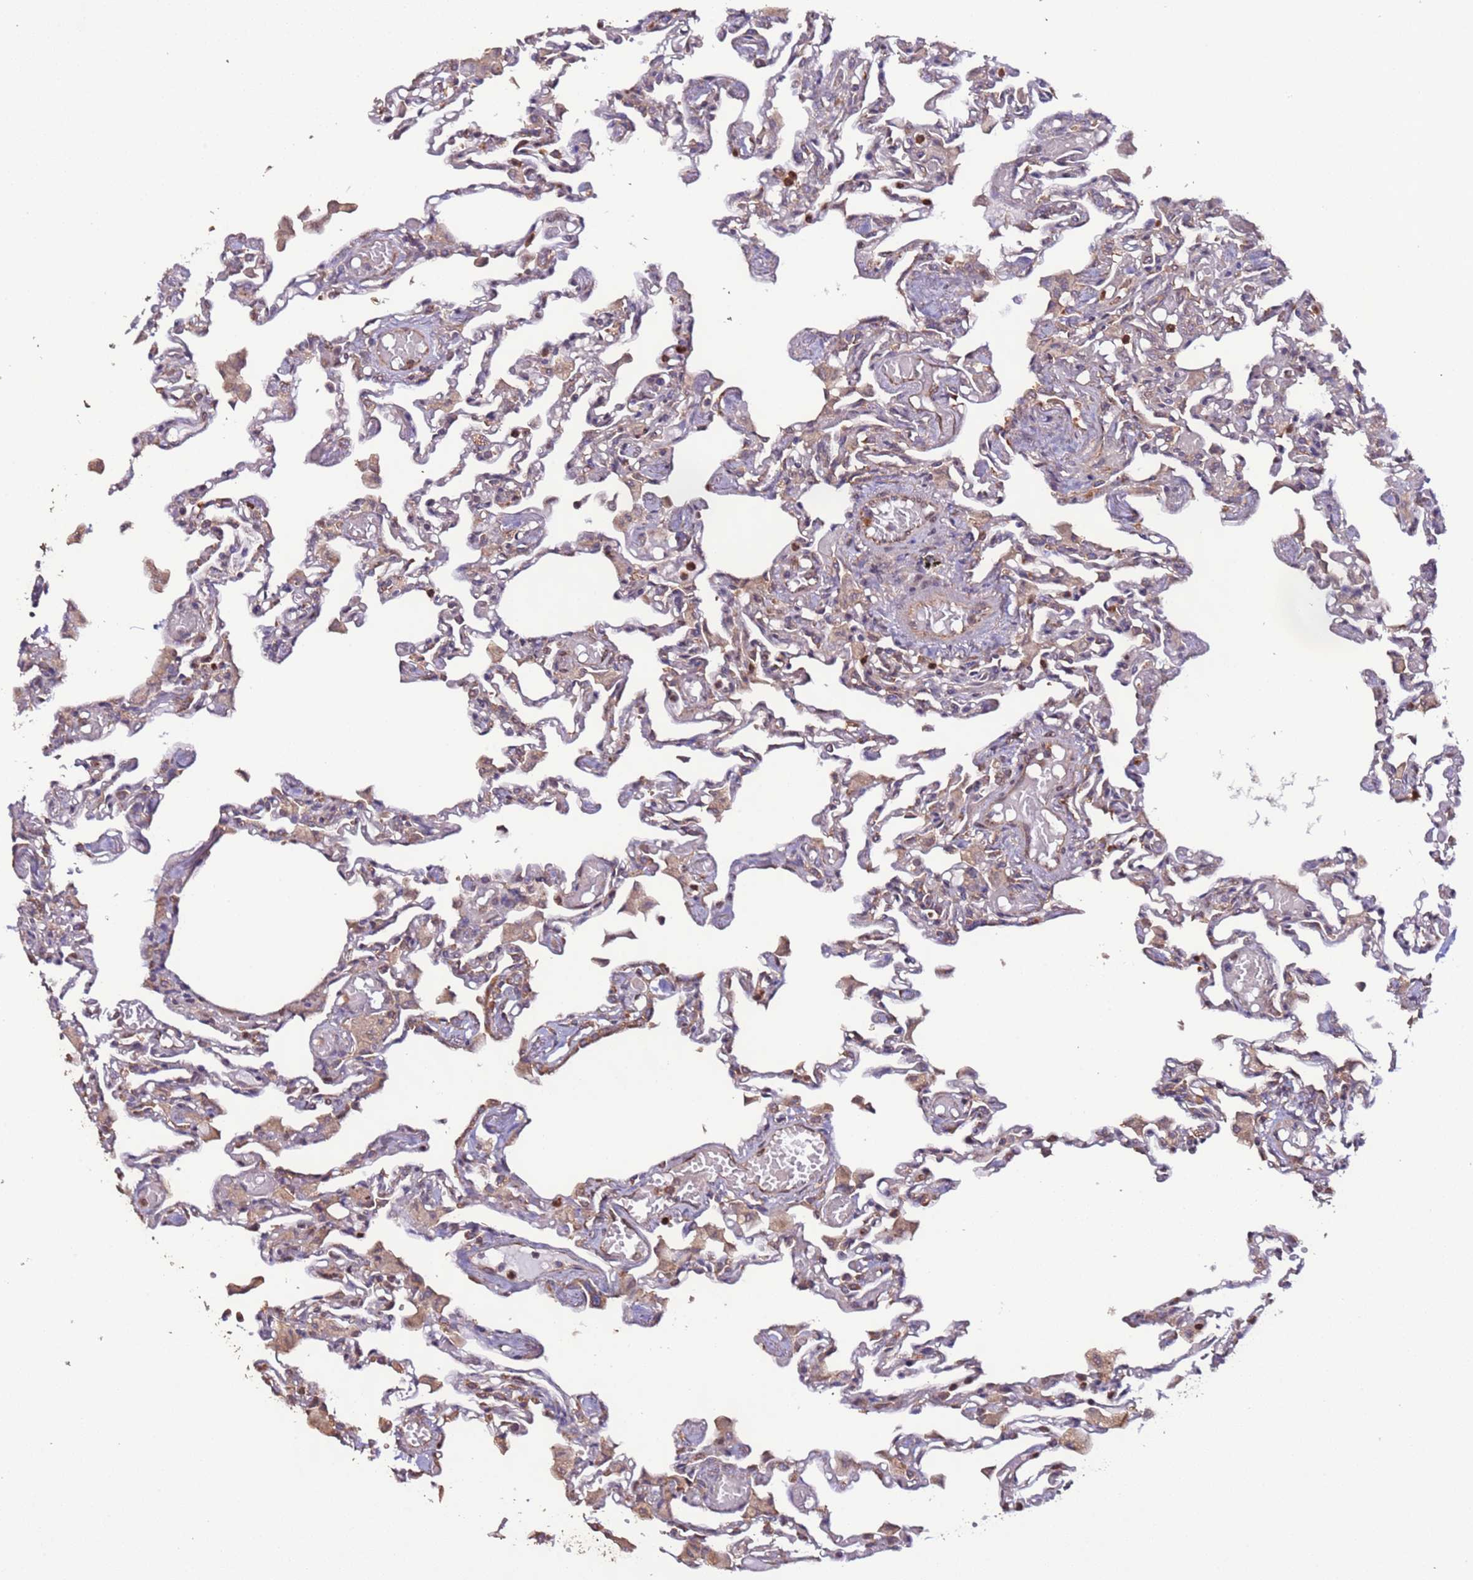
{"staining": {"intensity": "weak", "quantity": "25%-75%", "location": "cytoplasmic/membranous"}, "tissue": "lung", "cell_type": "Alveolar cells", "image_type": "normal", "snomed": [{"axis": "morphology", "description": "Normal tissue, NOS"}, {"axis": "topography", "description": "Bronchus"}, {"axis": "topography", "description": "Lung"}], "caption": "IHC (DAB (3,3'-diaminobenzidine)) staining of normal lung displays weak cytoplasmic/membranous protein positivity in about 25%-75% of alveolar cells.", "gene": "SLC41A3", "patient": {"sex": "female", "age": 49}}